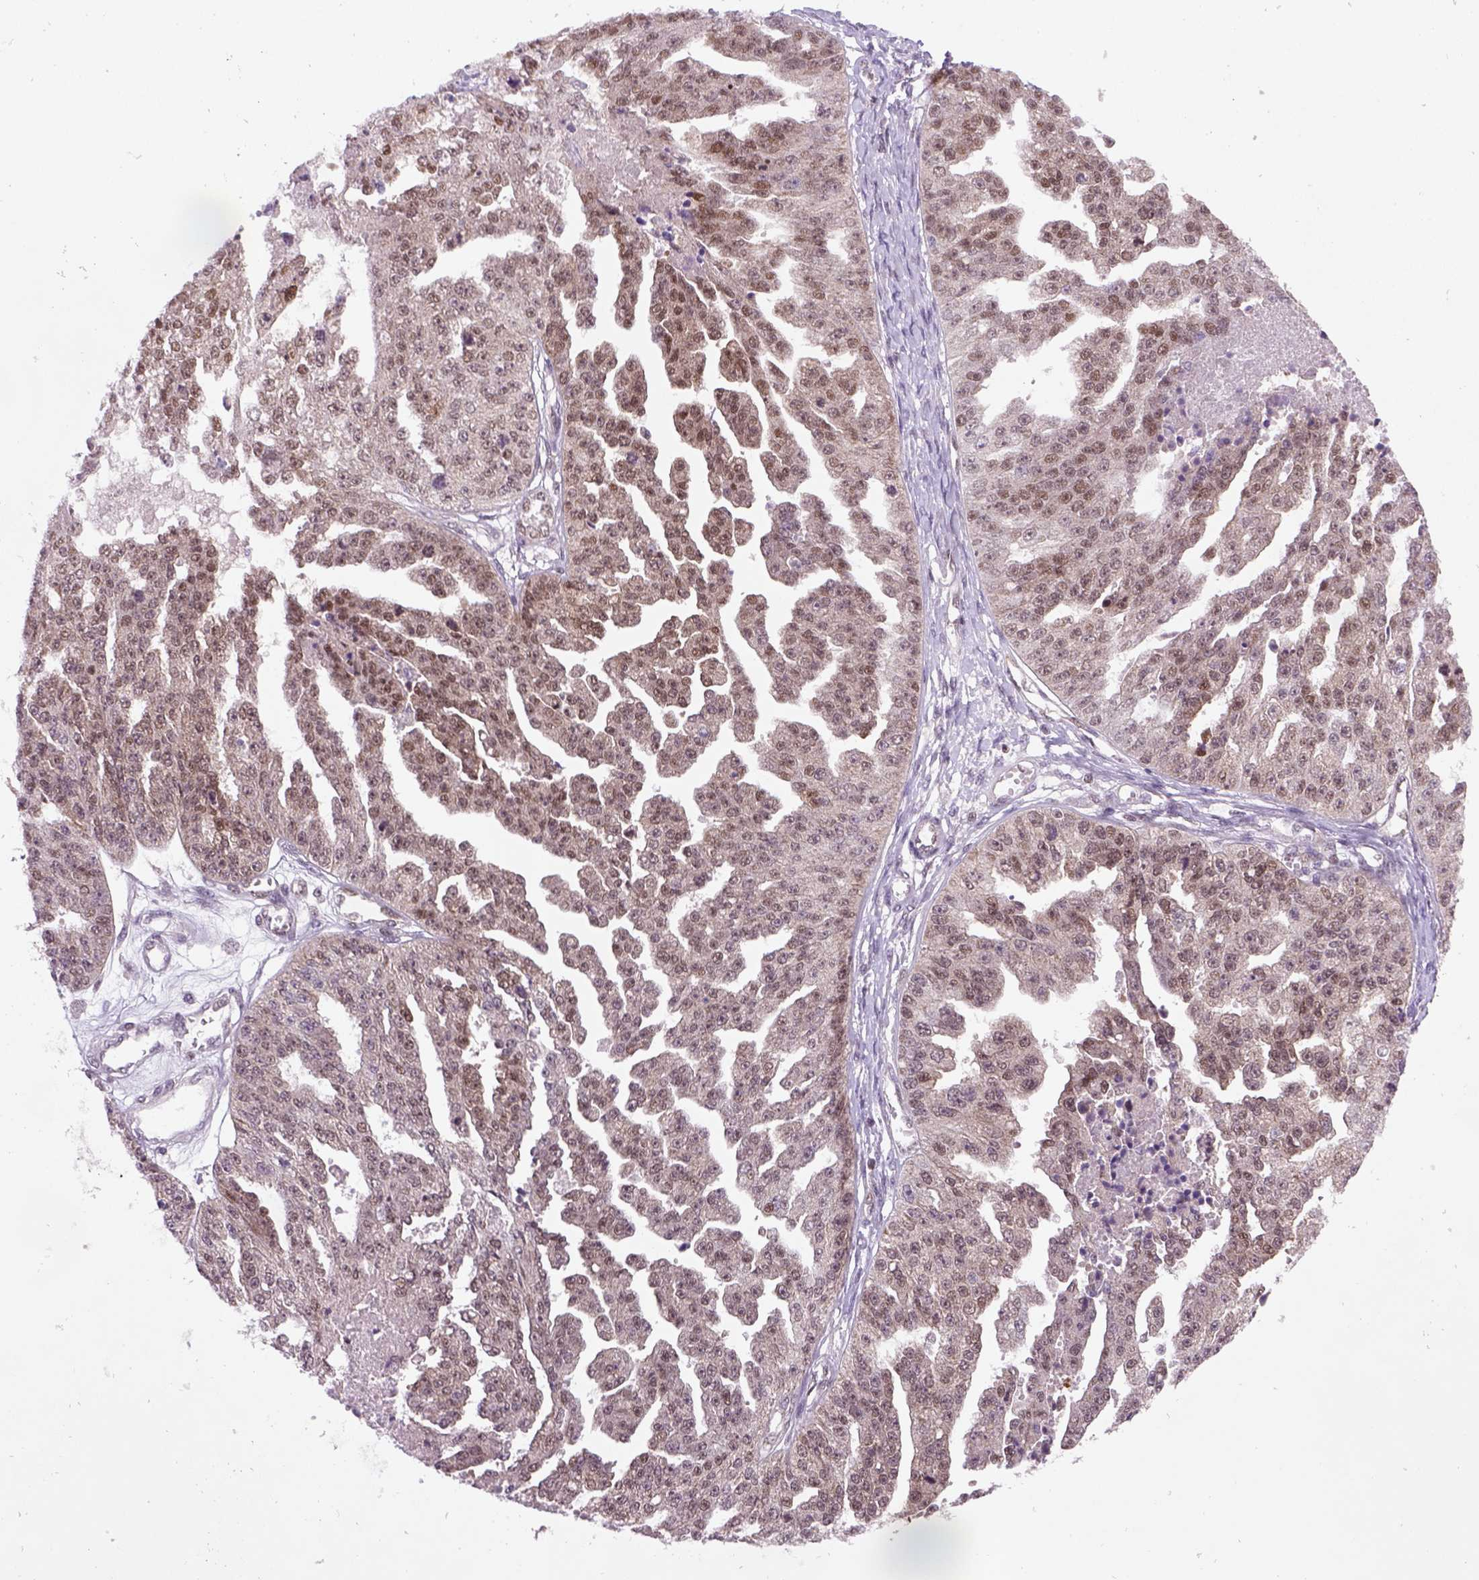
{"staining": {"intensity": "weak", "quantity": ">75%", "location": "nuclear"}, "tissue": "ovarian cancer", "cell_type": "Tumor cells", "image_type": "cancer", "snomed": [{"axis": "morphology", "description": "Cystadenocarcinoma, serous, NOS"}, {"axis": "topography", "description": "Ovary"}], "caption": "Ovarian serous cystadenocarcinoma stained with immunohistochemistry exhibits weak nuclear staining in about >75% of tumor cells.", "gene": "MGMT", "patient": {"sex": "female", "age": 58}}